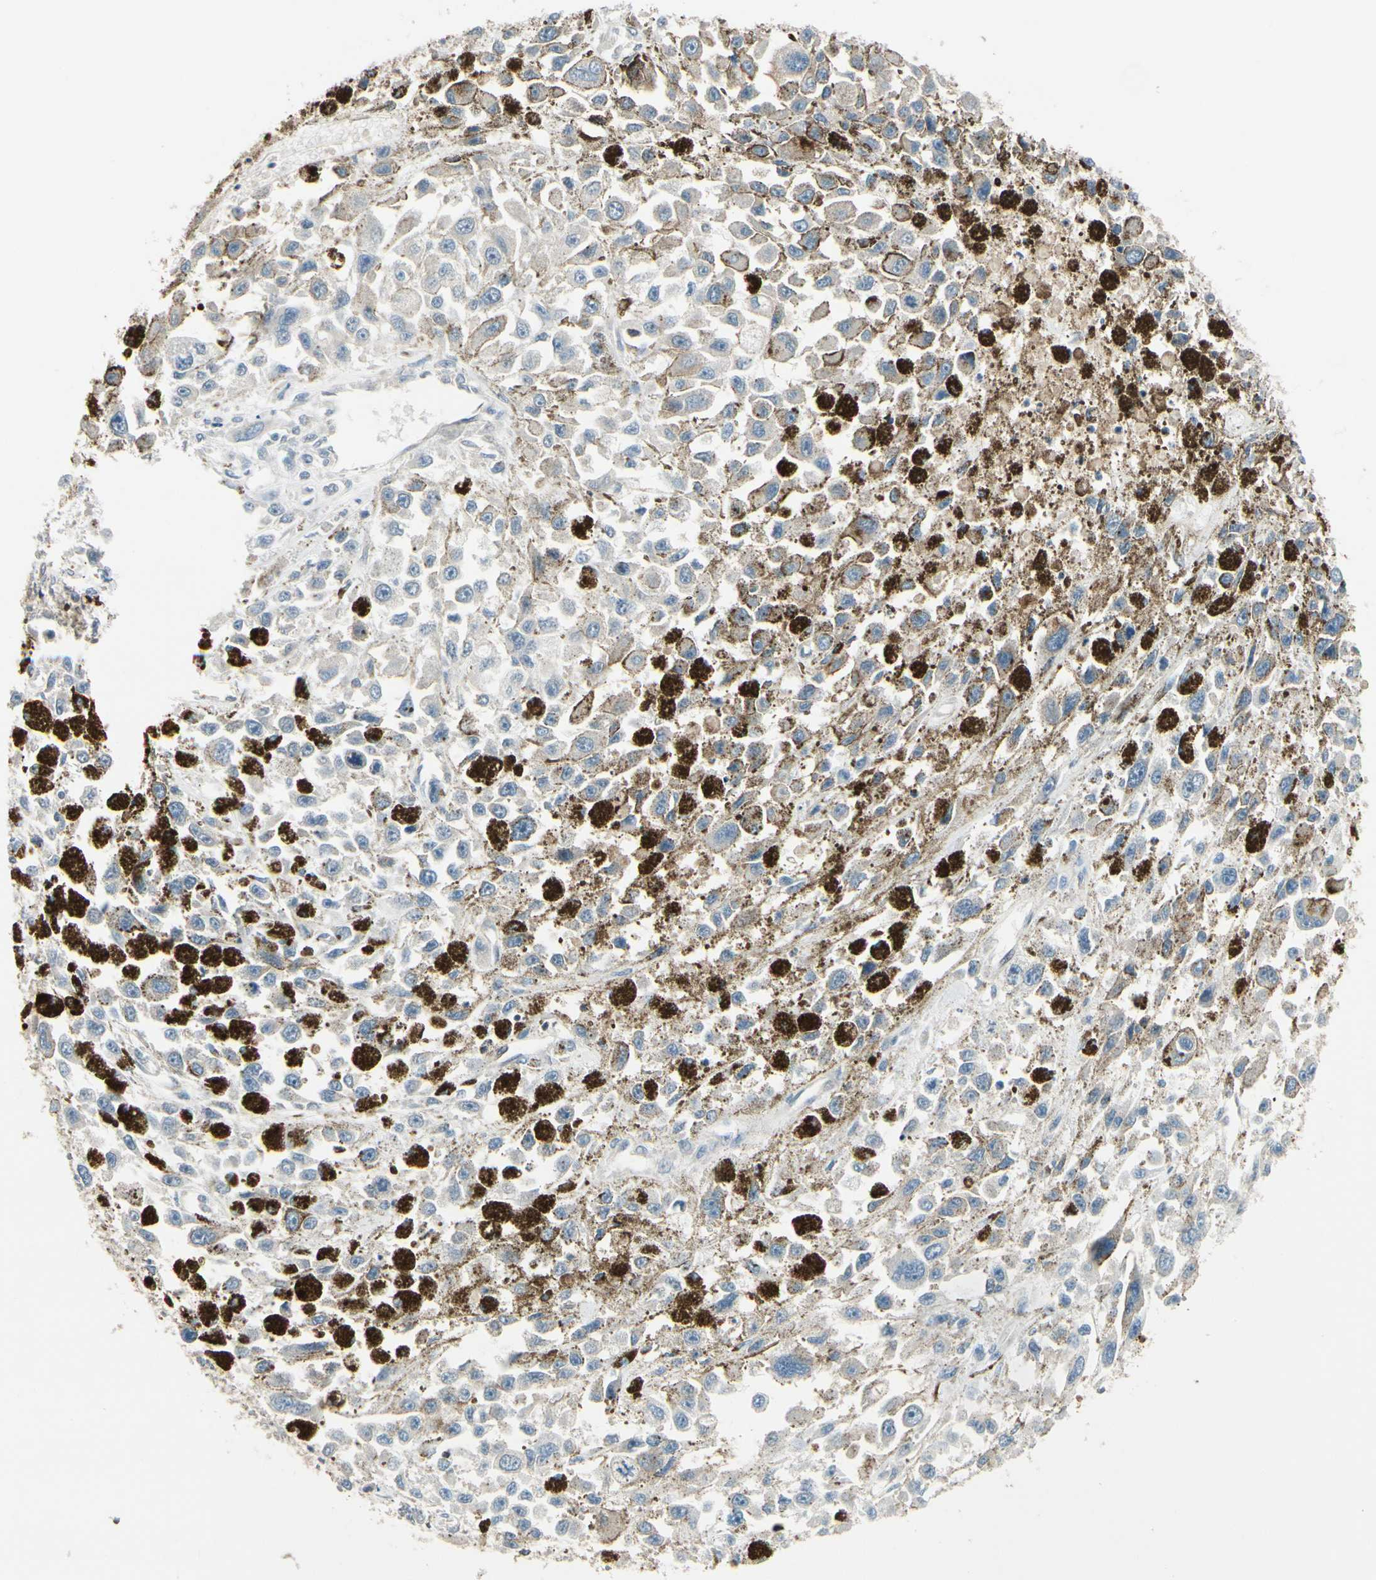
{"staining": {"intensity": "negative", "quantity": "none", "location": "none"}, "tissue": "melanoma", "cell_type": "Tumor cells", "image_type": "cancer", "snomed": [{"axis": "morphology", "description": "Malignant melanoma, Metastatic site"}, {"axis": "topography", "description": "Lymph node"}], "caption": "Melanoma was stained to show a protein in brown. There is no significant positivity in tumor cells. (DAB IHC, high magnification).", "gene": "PPP3CB", "patient": {"sex": "male", "age": 59}}